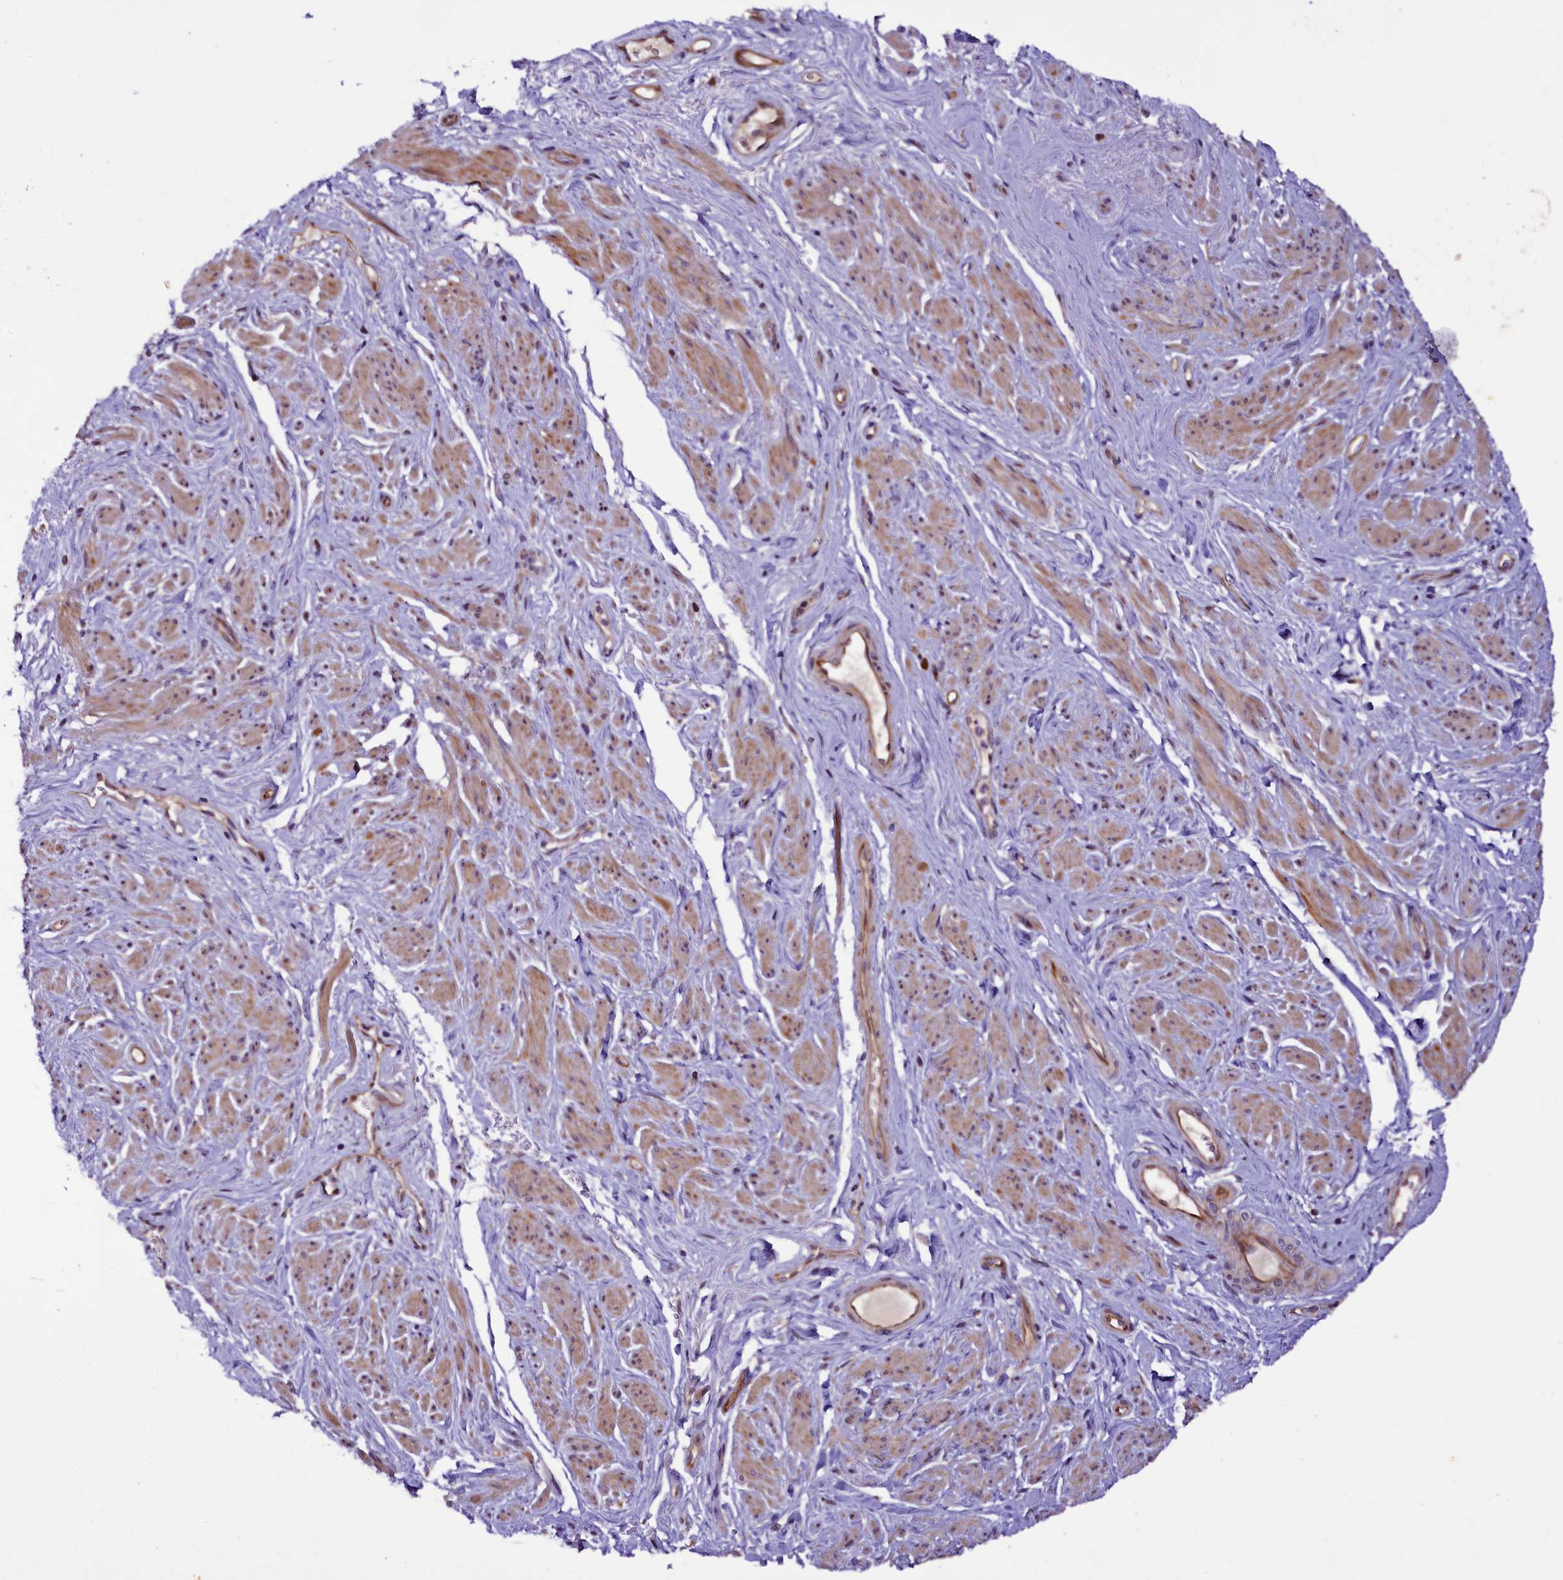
{"staining": {"intensity": "weak", "quantity": "25%-75%", "location": "cytoplasmic/membranous"}, "tissue": "smooth muscle", "cell_type": "Smooth muscle cells", "image_type": "normal", "snomed": [{"axis": "morphology", "description": "Normal tissue, NOS"}, {"axis": "topography", "description": "Smooth muscle"}, {"axis": "topography", "description": "Peripheral nerve tissue"}], "caption": "Protein staining of unremarkable smooth muscle demonstrates weak cytoplasmic/membranous positivity in approximately 25%-75% of smooth muscle cells.", "gene": "RPUSD2", "patient": {"sex": "male", "age": 69}}